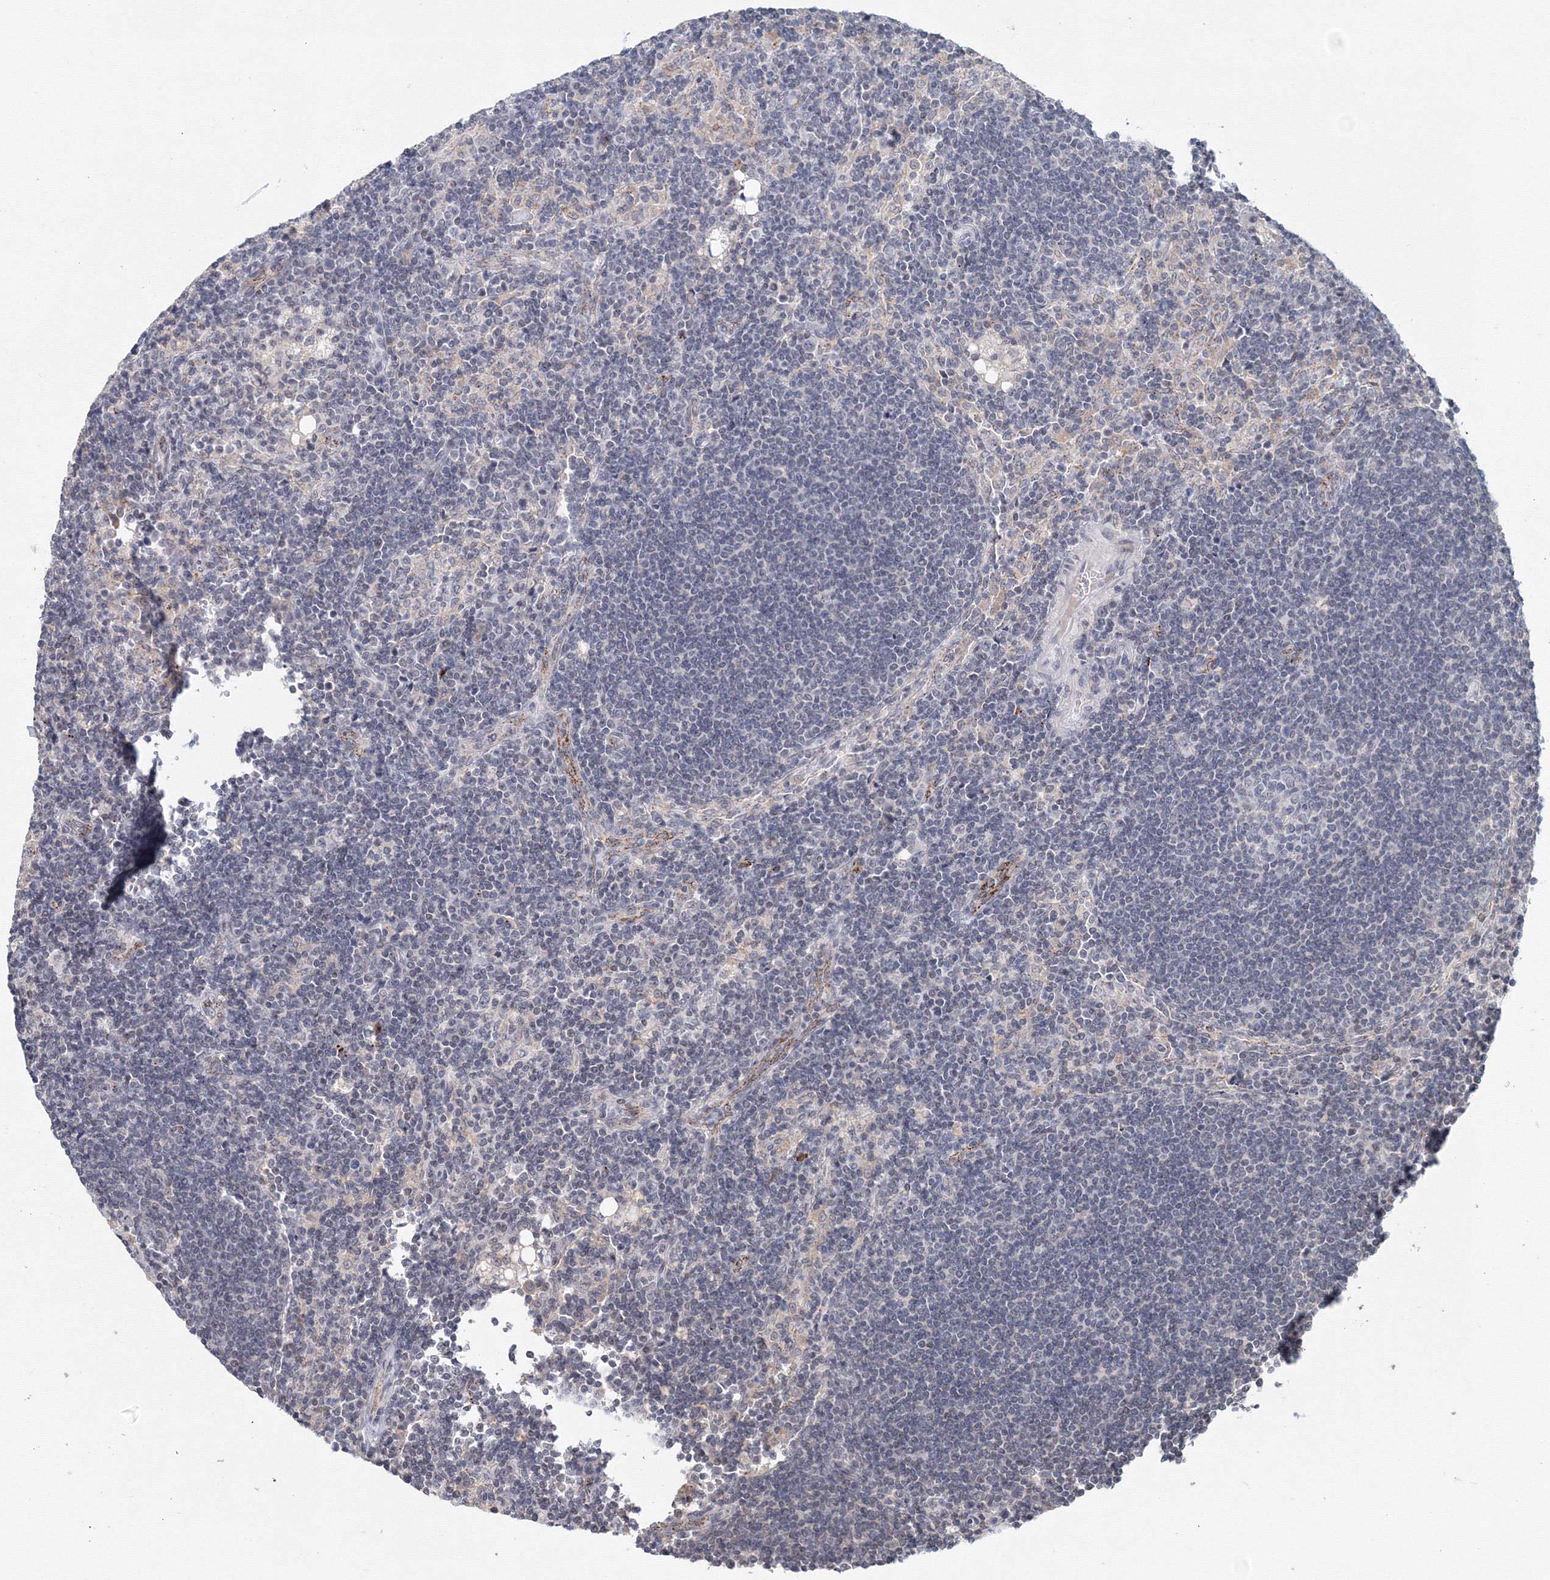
{"staining": {"intensity": "negative", "quantity": "none", "location": "none"}, "tissue": "lymph node", "cell_type": "Germinal center cells", "image_type": "normal", "snomed": [{"axis": "morphology", "description": "Normal tissue, NOS"}, {"axis": "topography", "description": "Lymph node"}], "caption": "This image is of benign lymph node stained with immunohistochemistry to label a protein in brown with the nuclei are counter-stained blue. There is no expression in germinal center cells.", "gene": "SLC7A7", "patient": {"sex": "male", "age": 69}}